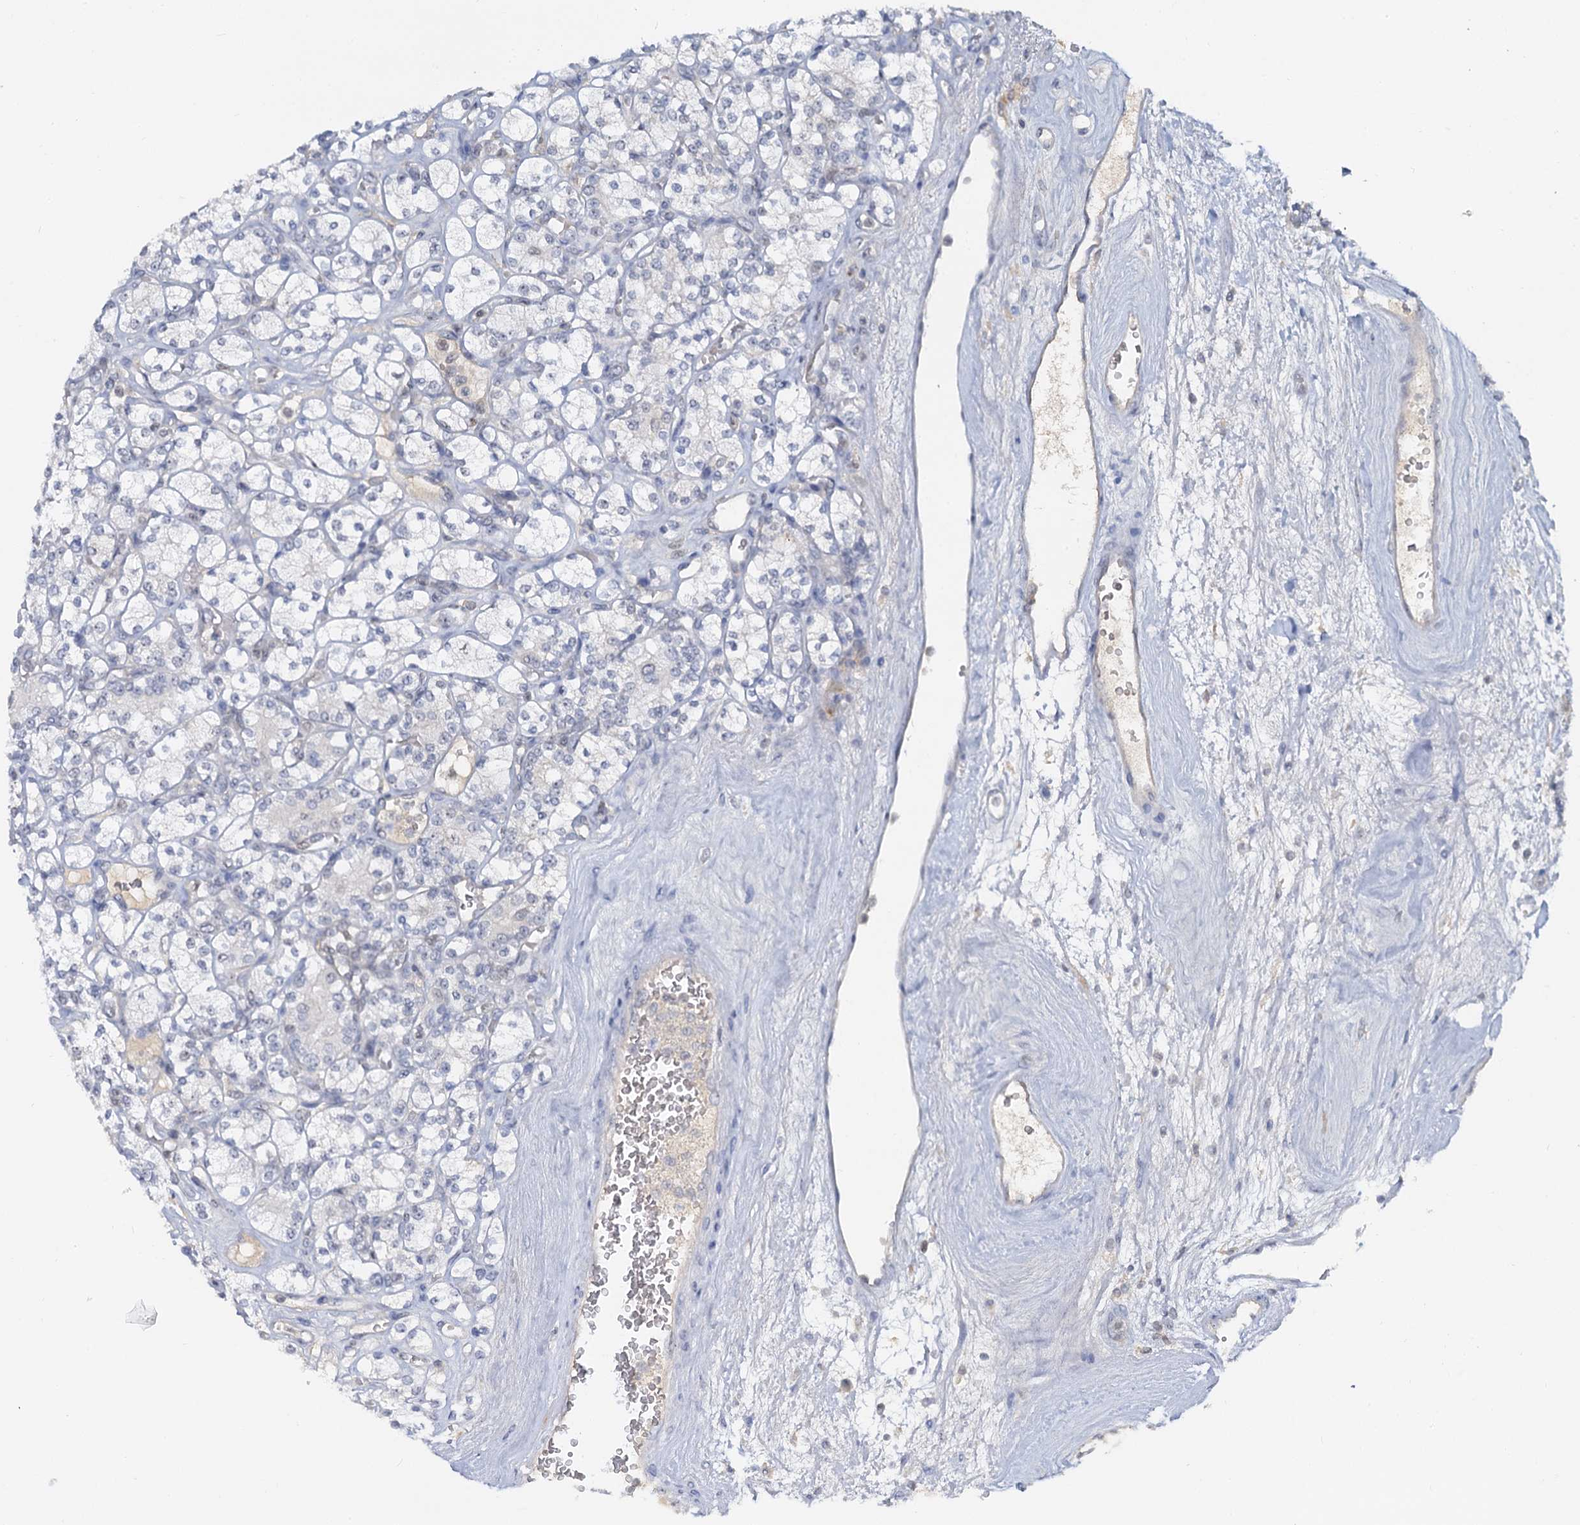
{"staining": {"intensity": "negative", "quantity": "none", "location": "none"}, "tissue": "renal cancer", "cell_type": "Tumor cells", "image_type": "cancer", "snomed": [{"axis": "morphology", "description": "Adenocarcinoma, NOS"}, {"axis": "topography", "description": "Kidney"}], "caption": "The micrograph shows no significant positivity in tumor cells of renal cancer (adenocarcinoma).", "gene": "NOP2", "patient": {"sex": "male", "age": 77}}